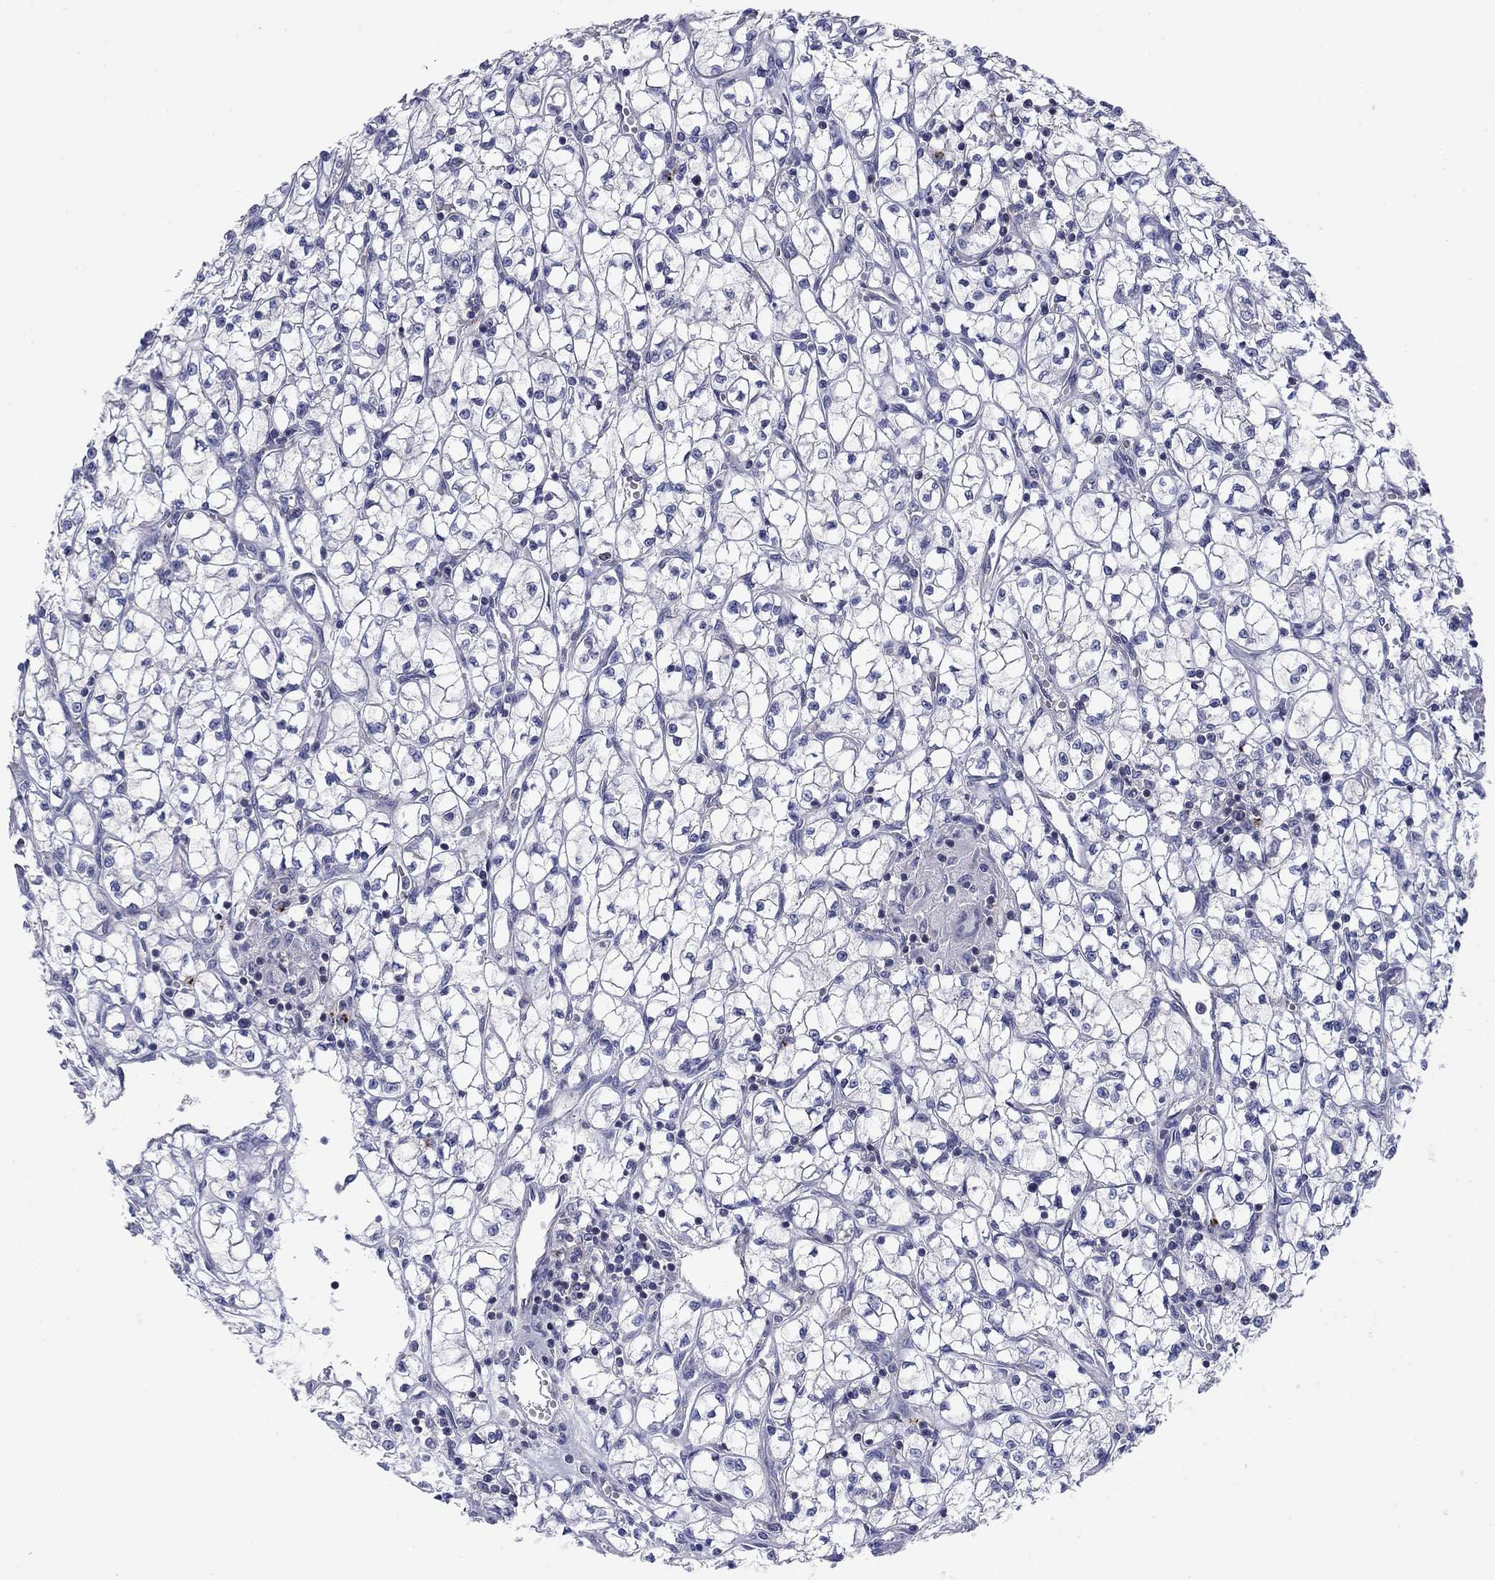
{"staining": {"intensity": "negative", "quantity": "none", "location": "none"}, "tissue": "renal cancer", "cell_type": "Tumor cells", "image_type": "cancer", "snomed": [{"axis": "morphology", "description": "Adenocarcinoma, NOS"}, {"axis": "topography", "description": "Kidney"}], "caption": "Tumor cells are negative for protein expression in human renal adenocarcinoma. (DAB immunohistochemistry (IHC), high magnification).", "gene": "PSD4", "patient": {"sex": "female", "age": 64}}